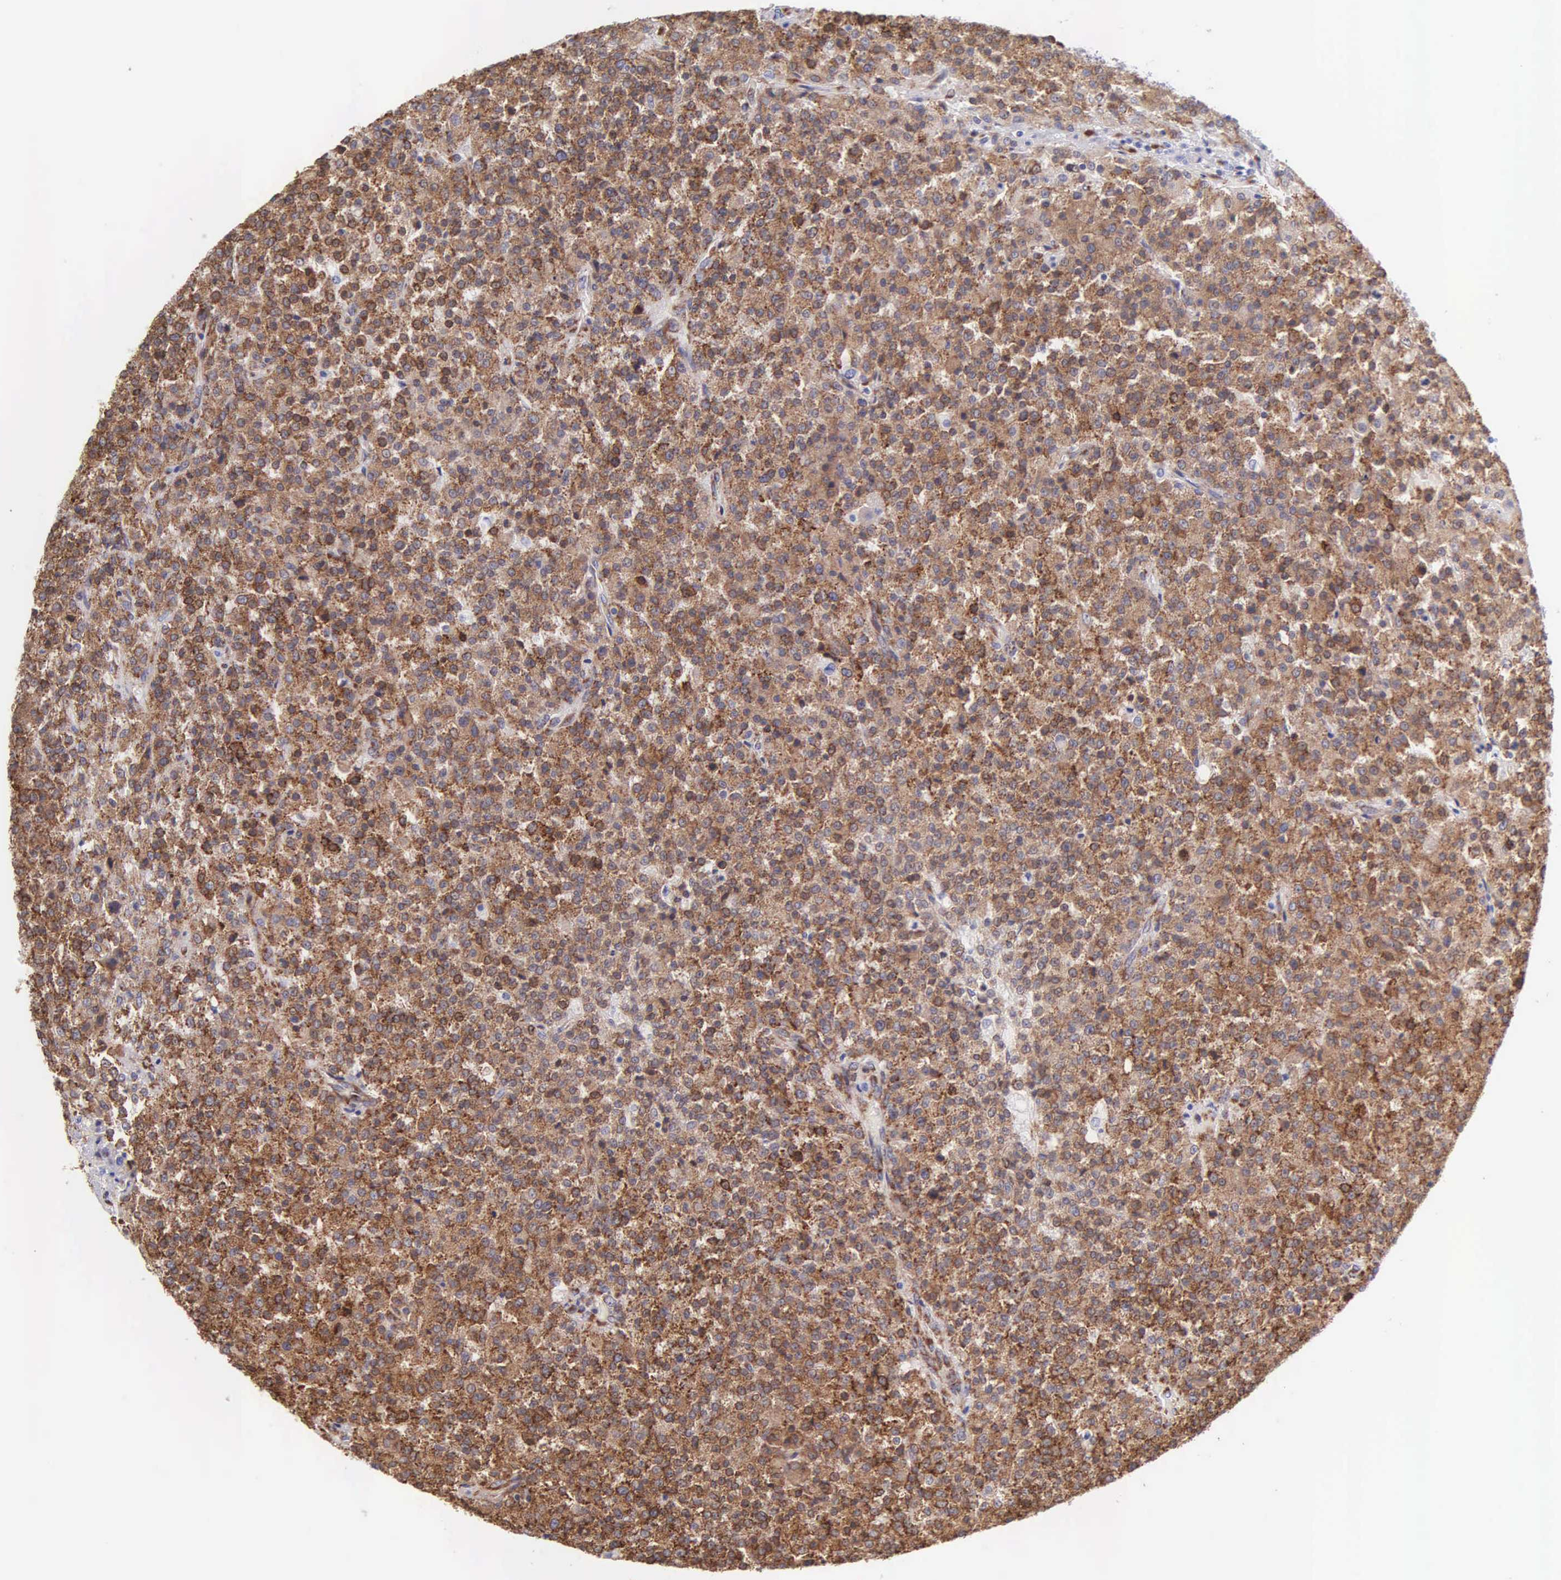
{"staining": {"intensity": "strong", "quantity": ">75%", "location": "cytoplasmic/membranous"}, "tissue": "testis cancer", "cell_type": "Tumor cells", "image_type": "cancer", "snomed": [{"axis": "morphology", "description": "Seminoma, NOS"}, {"axis": "topography", "description": "Testis"}], "caption": "Protein analysis of testis seminoma tissue reveals strong cytoplasmic/membranous staining in approximately >75% of tumor cells.", "gene": "CKAP4", "patient": {"sex": "male", "age": 59}}